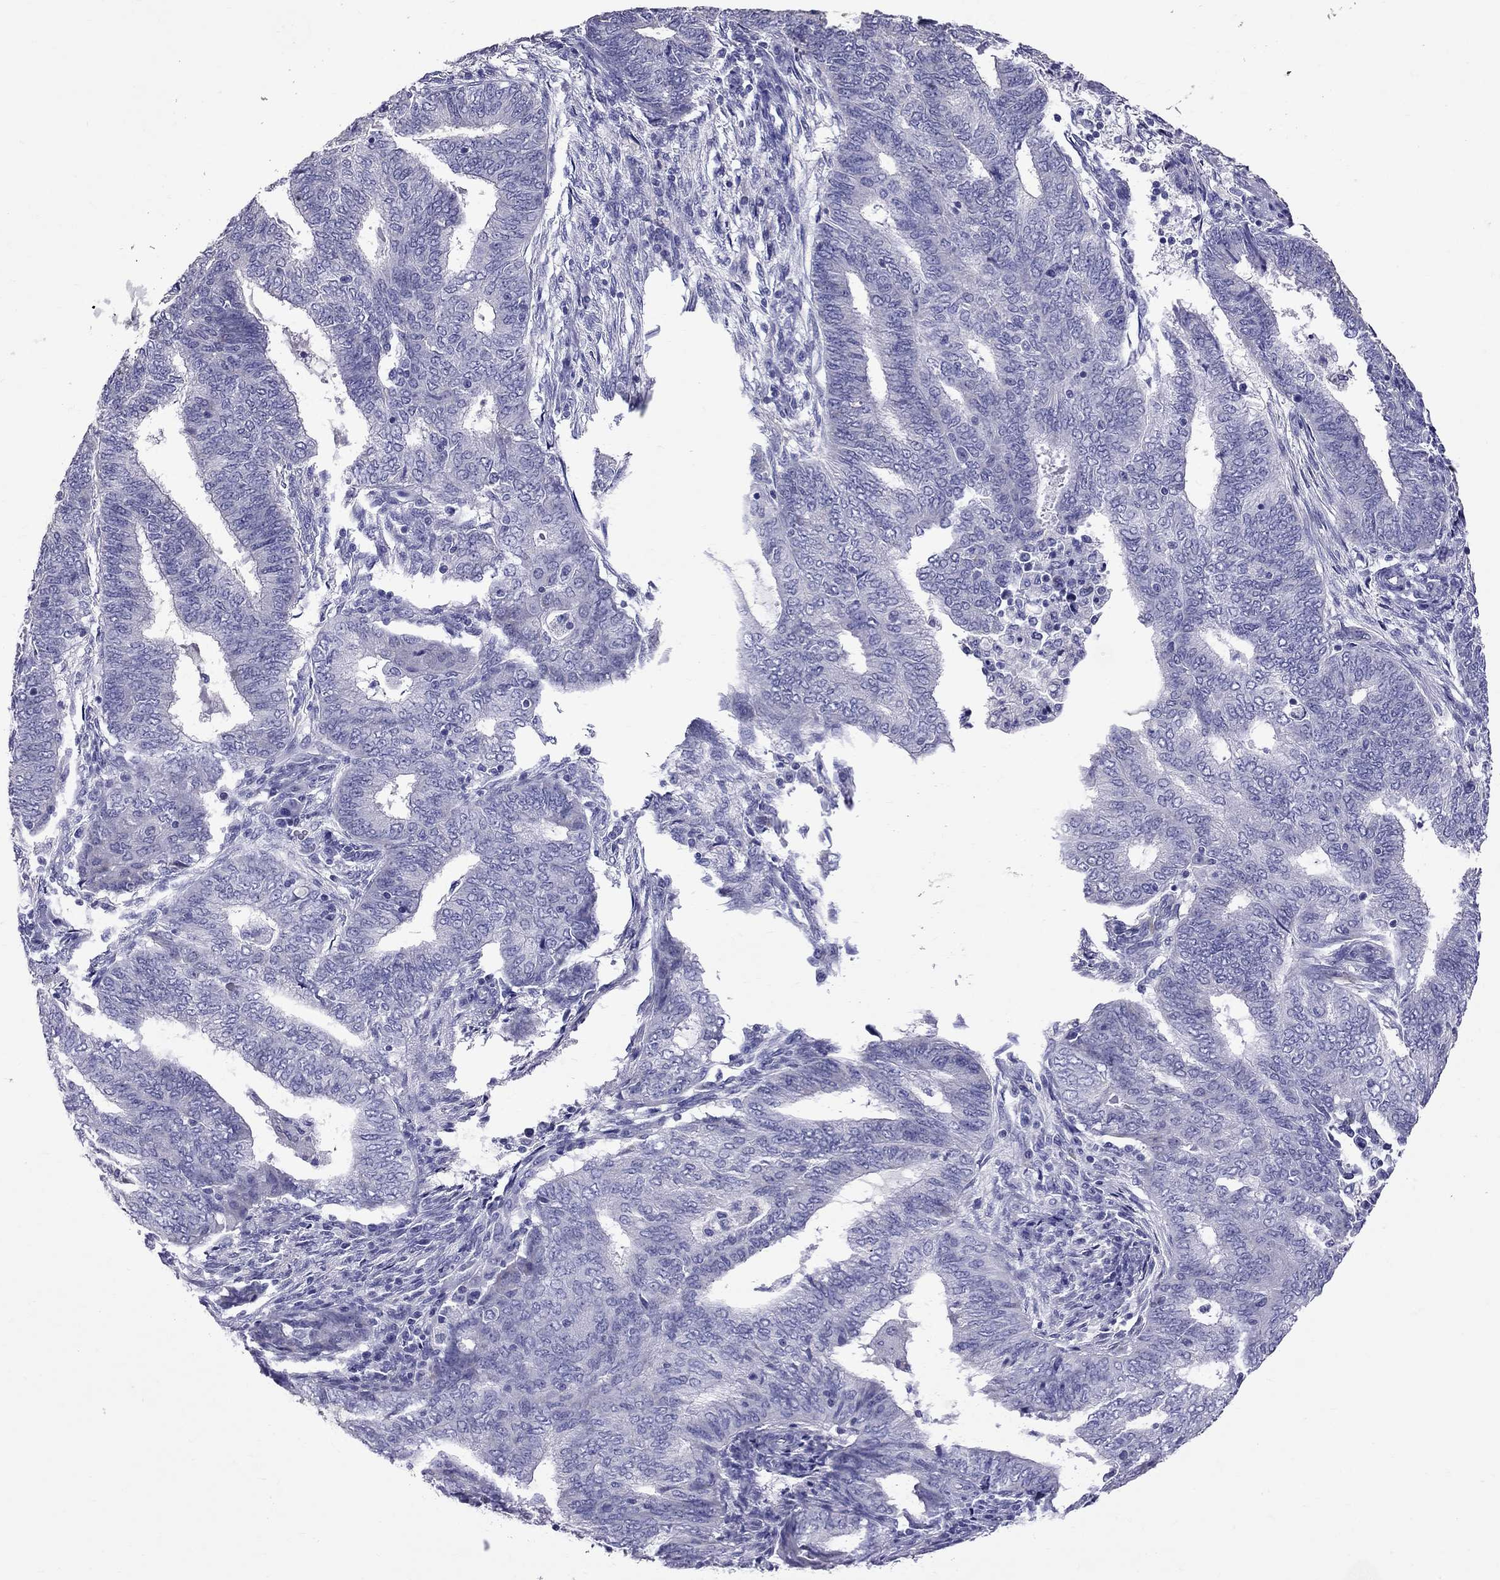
{"staining": {"intensity": "negative", "quantity": "none", "location": "none"}, "tissue": "endometrial cancer", "cell_type": "Tumor cells", "image_type": "cancer", "snomed": [{"axis": "morphology", "description": "Adenocarcinoma, NOS"}, {"axis": "topography", "description": "Endometrium"}], "caption": "The photomicrograph reveals no staining of tumor cells in adenocarcinoma (endometrial).", "gene": "TTLL13", "patient": {"sex": "female", "age": 62}}